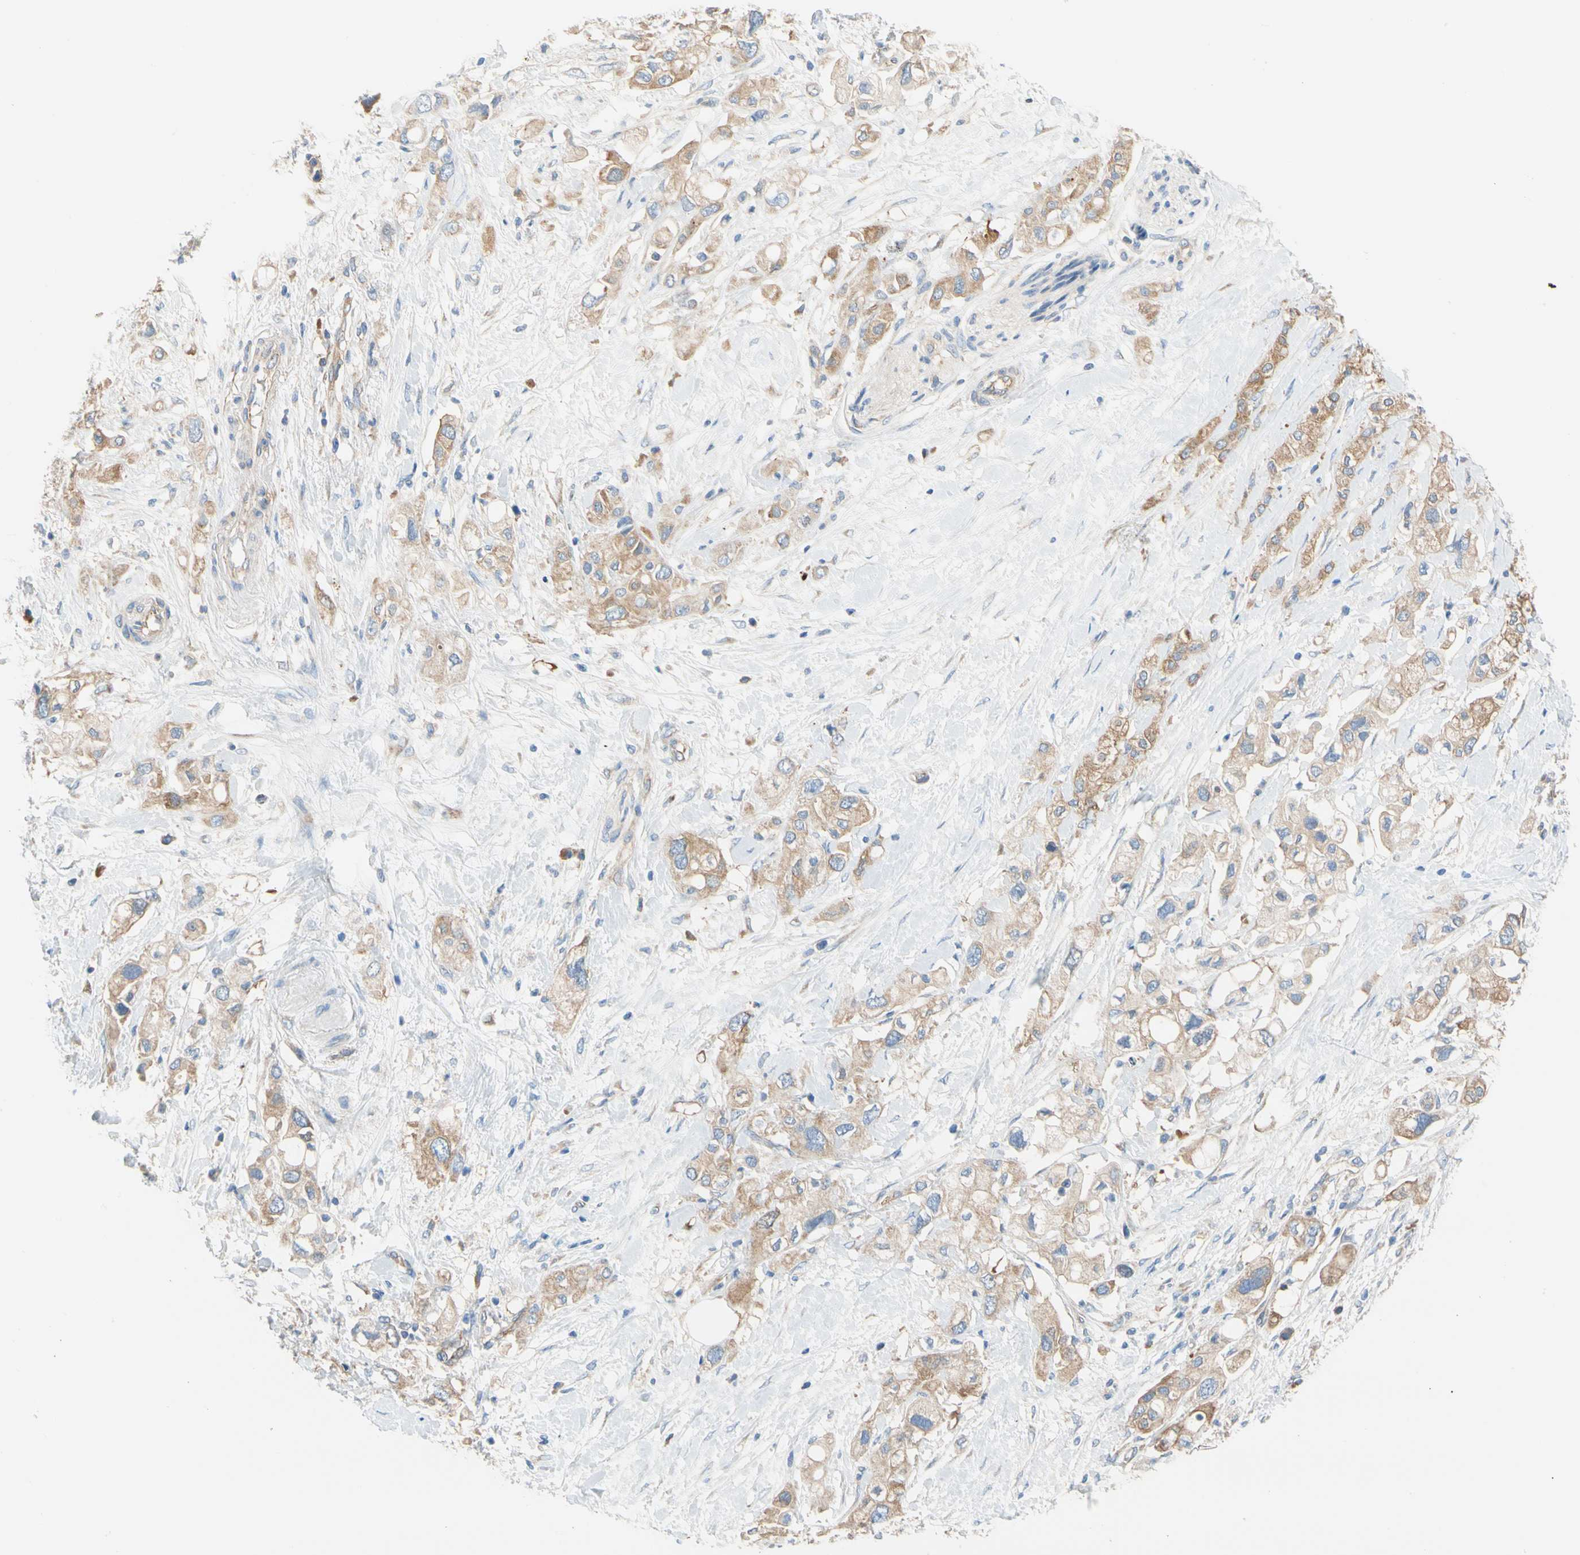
{"staining": {"intensity": "weak", "quantity": ">75%", "location": "cytoplasmic/membranous"}, "tissue": "pancreatic cancer", "cell_type": "Tumor cells", "image_type": "cancer", "snomed": [{"axis": "morphology", "description": "Adenocarcinoma, NOS"}, {"axis": "topography", "description": "Pancreas"}], "caption": "IHC histopathology image of neoplastic tissue: pancreatic cancer stained using immunohistochemistry (IHC) displays low levels of weak protein expression localized specifically in the cytoplasmic/membranous of tumor cells, appearing as a cytoplasmic/membranous brown color.", "gene": "GPHN", "patient": {"sex": "female", "age": 56}}